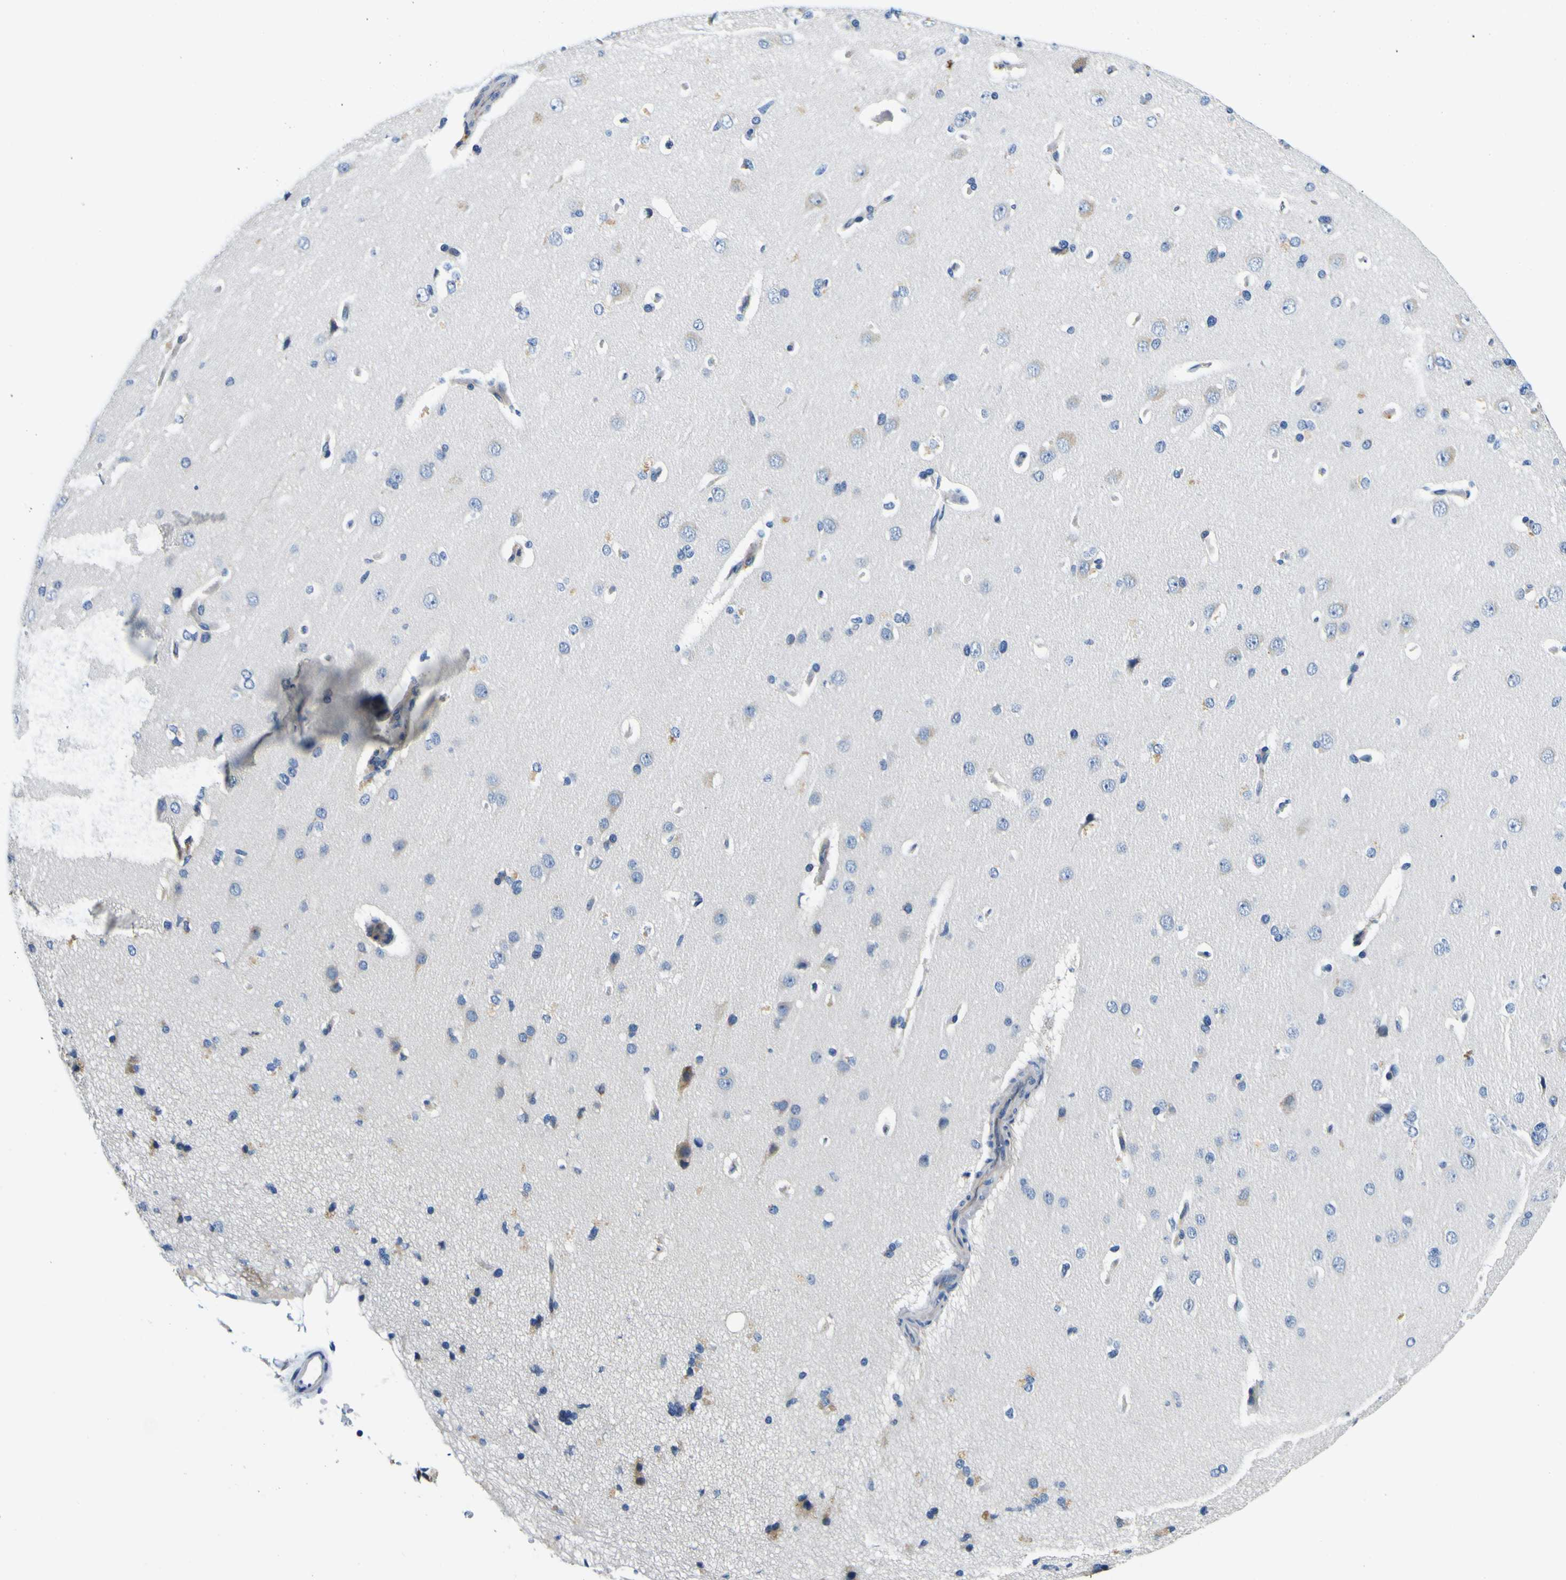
{"staining": {"intensity": "moderate", "quantity": "<25%", "location": "cytoplasmic/membranous"}, "tissue": "cerebral cortex", "cell_type": "Endothelial cells", "image_type": "normal", "snomed": [{"axis": "morphology", "description": "Normal tissue, NOS"}, {"axis": "topography", "description": "Cerebral cortex"}], "caption": "Endothelial cells display moderate cytoplasmic/membranous positivity in approximately <25% of cells in benign cerebral cortex. (IHC, brightfield microscopy, high magnification).", "gene": "NLRP3", "patient": {"sex": "male", "age": 62}}